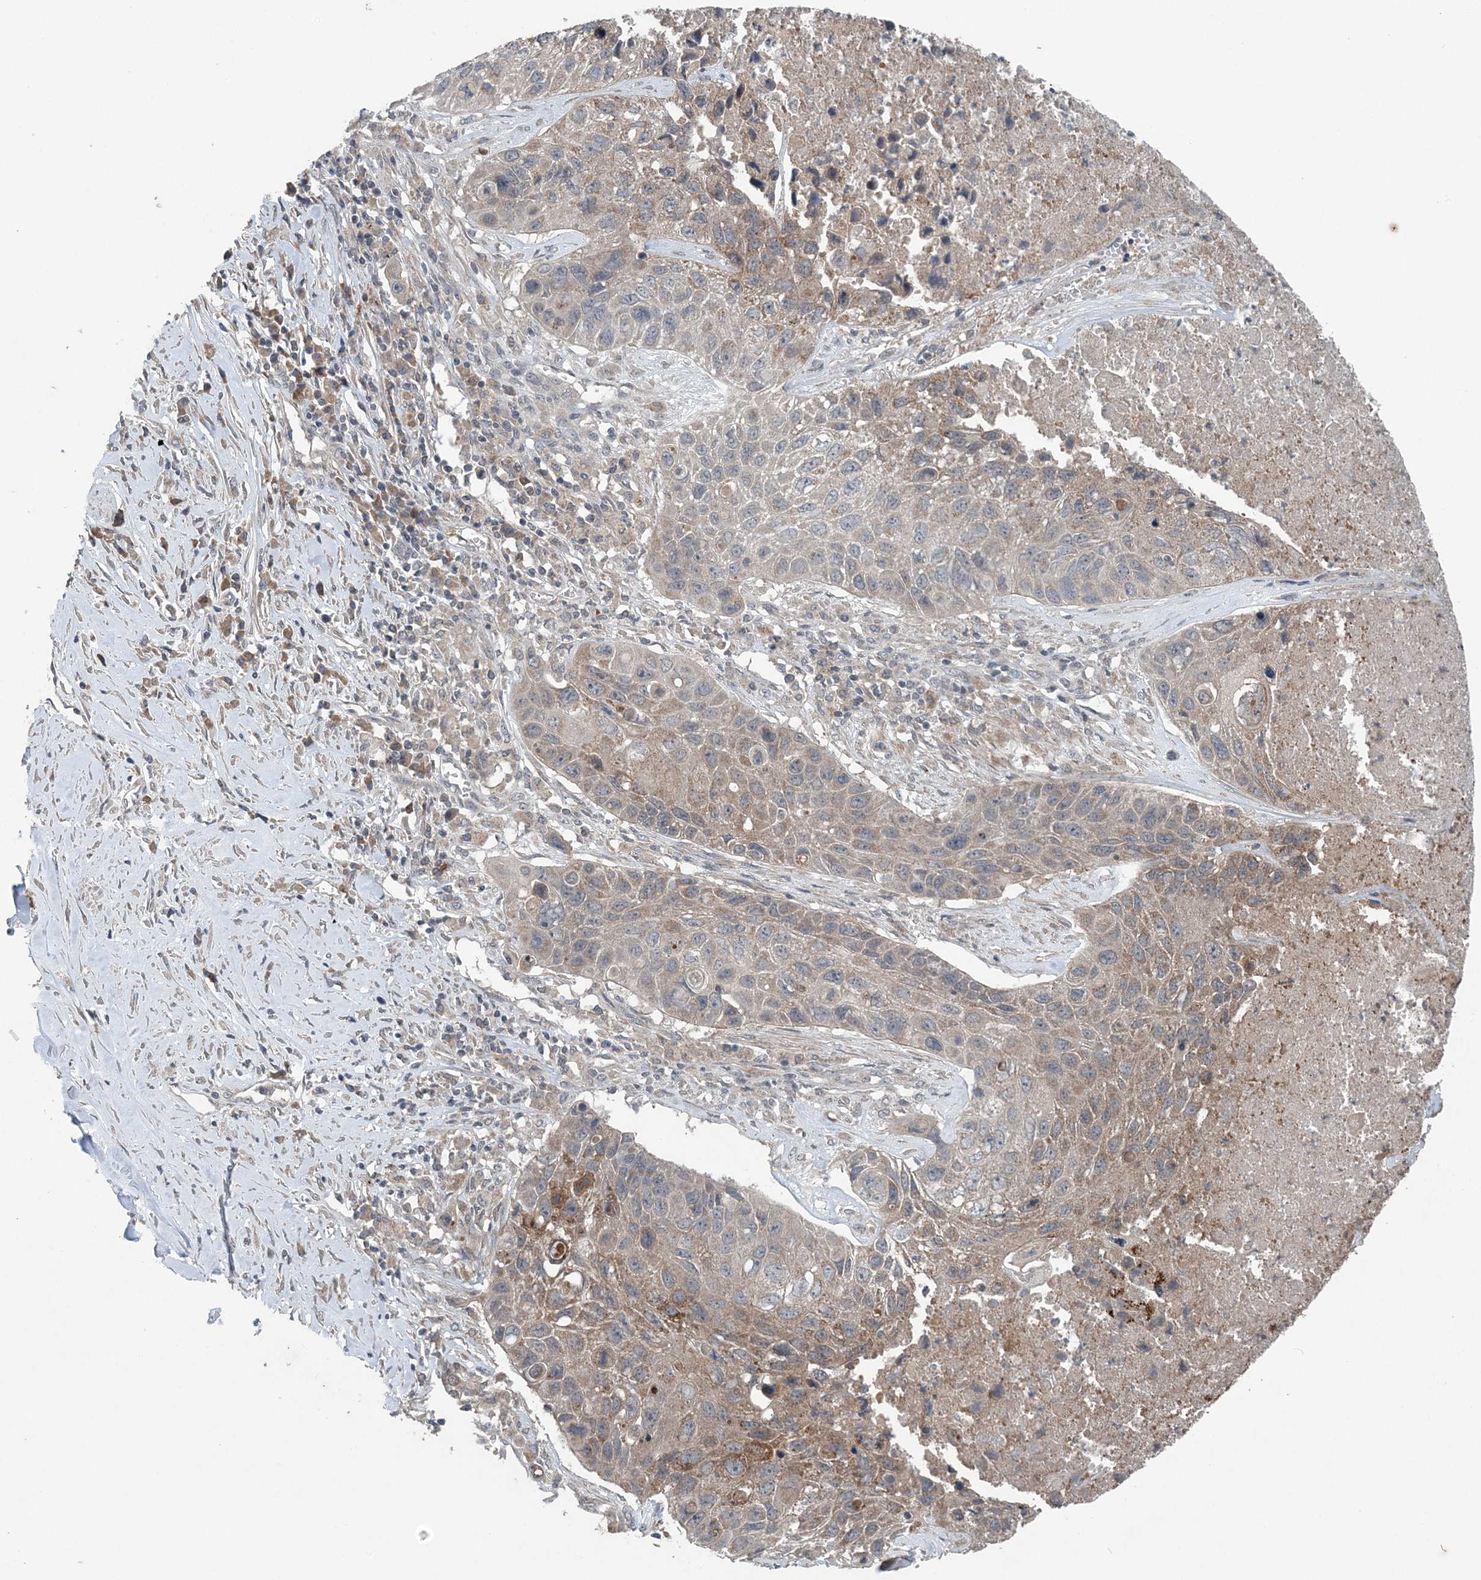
{"staining": {"intensity": "moderate", "quantity": "<25%", "location": "cytoplasmic/membranous"}, "tissue": "lung cancer", "cell_type": "Tumor cells", "image_type": "cancer", "snomed": [{"axis": "morphology", "description": "Squamous cell carcinoma, NOS"}, {"axis": "topography", "description": "Lung"}], "caption": "There is low levels of moderate cytoplasmic/membranous staining in tumor cells of lung cancer (squamous cell carcinoma), as demonstrated by immunohistochemical staining (brown color).", "gene": "MYO9B", "patient": {"sex": "male", "age": 61}}